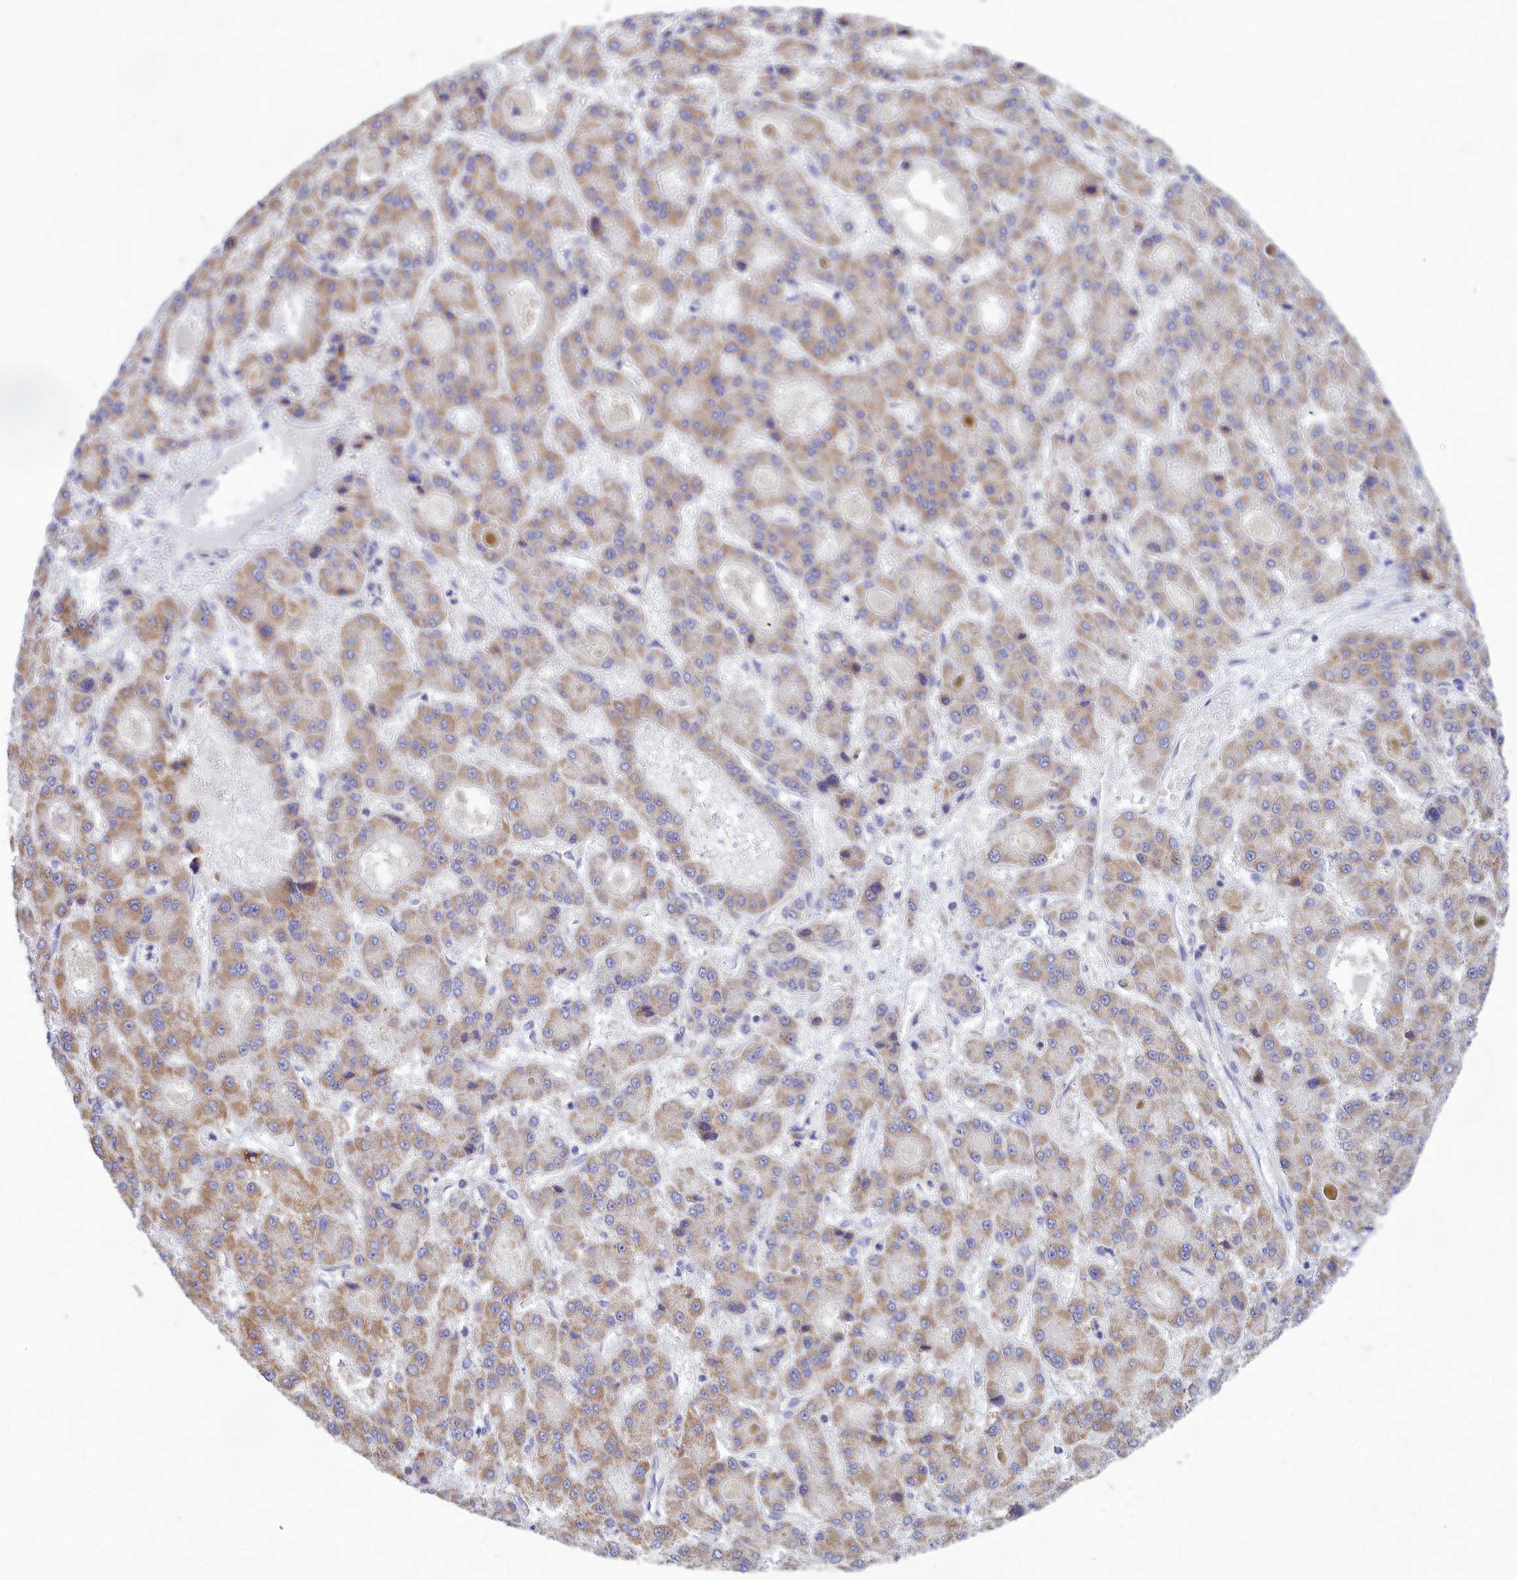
{"staining": {"intensity": "moderate", "quantity": ">75%", "location": "cytoplasmic/membranous"}, "tissue": "liver cancer", "cell_type": "Tumor cells", "image_type": "cancer", "snomed": [{"axis": "morphology", "description": "Carcinoma, Hepatocellular, NOS"}, {"axis": "topography", "description": "Liver"}], "caption": "Immunohistochemistry staining of liver cancer, which reveals medium levels of moderate cytoplasmic/membranous expression in approximately >75% of tumor cells indicating moderate cytoplasmic/membranous protein staining. The staining was performed using DAB (3,3'-diaminobenzidine) (brown) for protein detection and nuclei were counterstained in hematoxylin (blue).", "gene": "TMEM30B", "patient": {"sex": "male", "age": 70}}